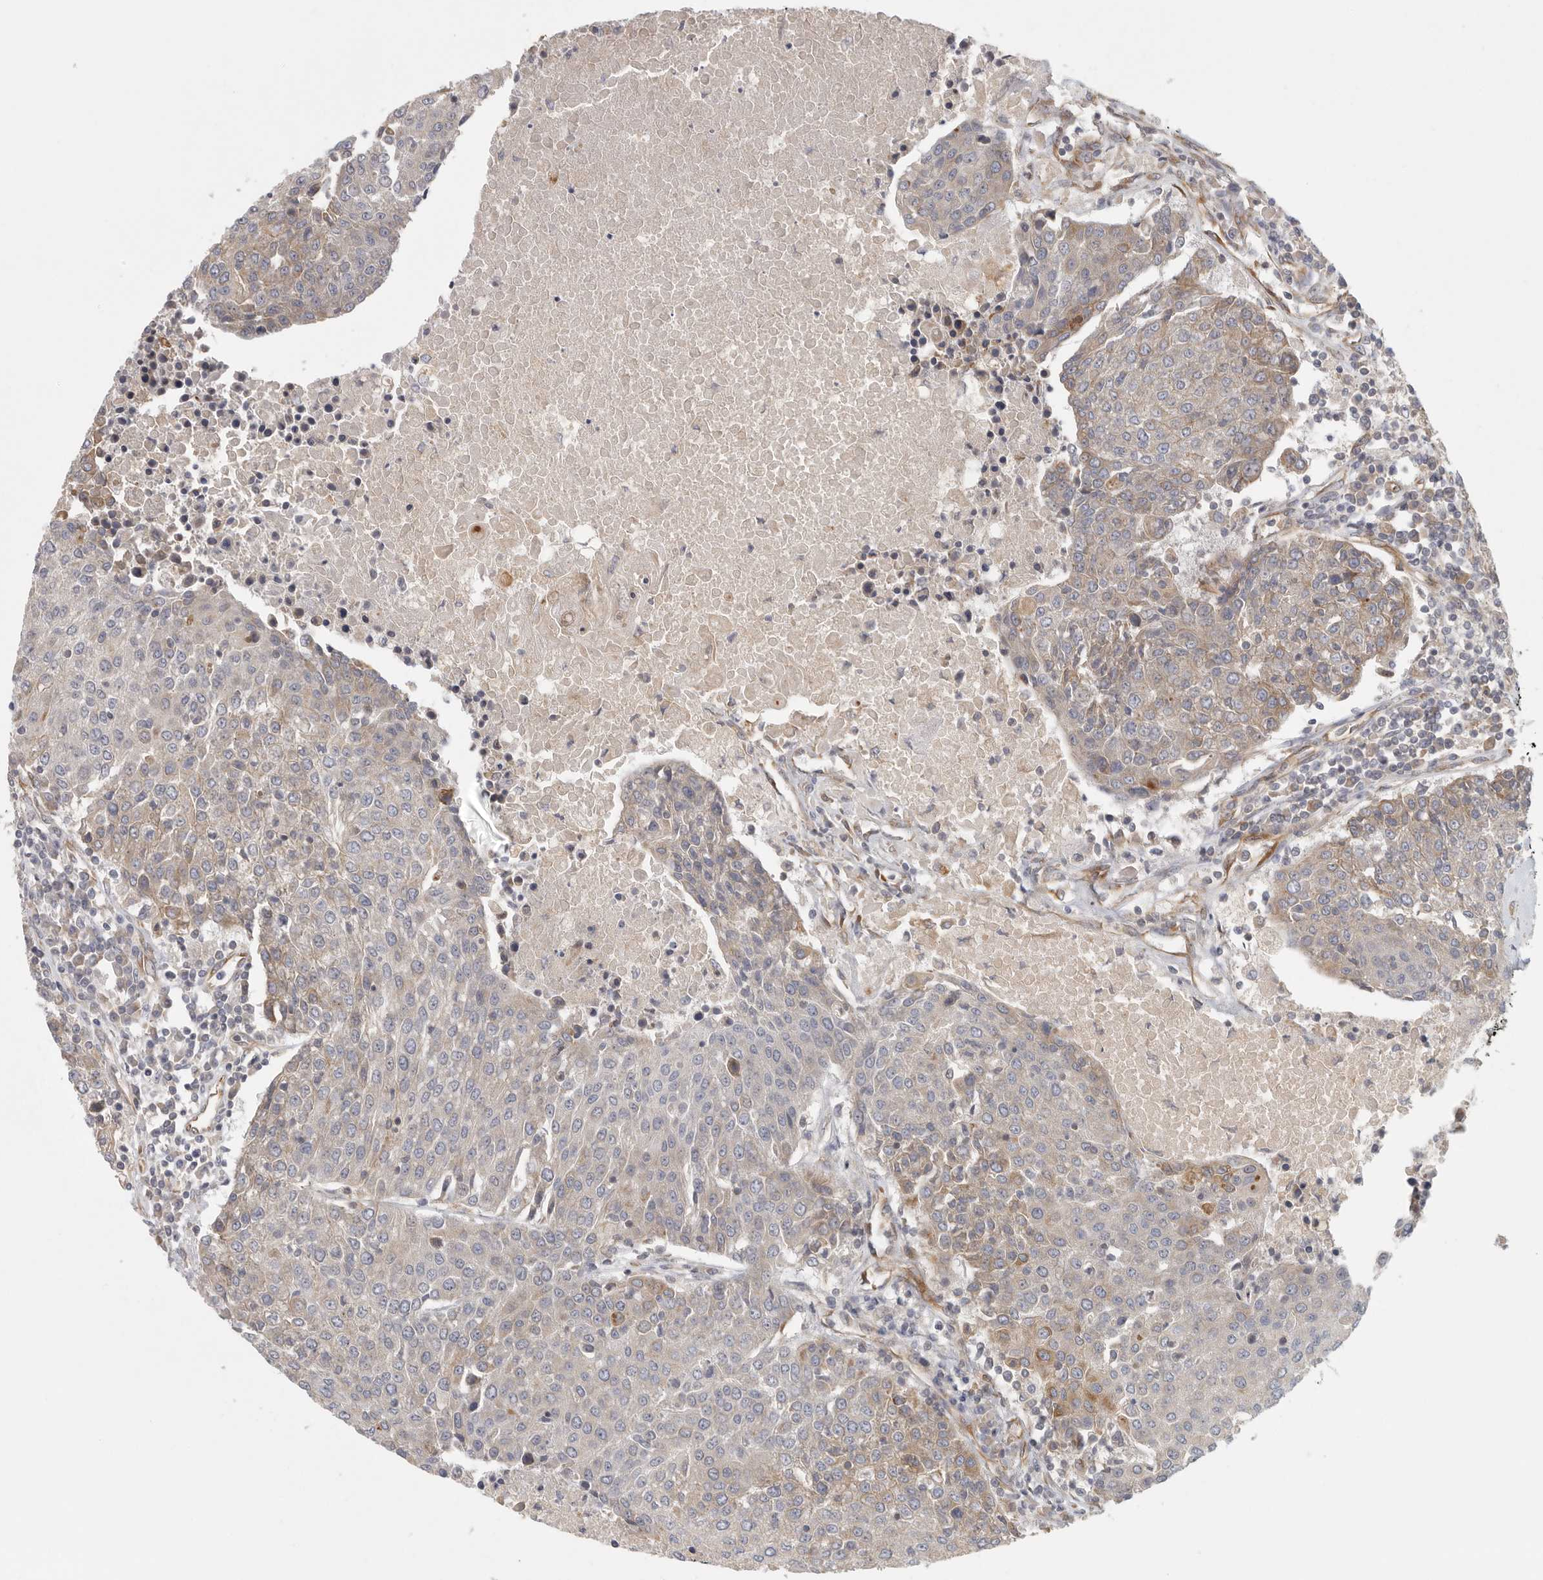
{"staining": {"intensity": "moderate", "quantity": "<25%", "location": "cytoplasmic/membranous"}, "tissue": "urothelial cancer", "cell_type": "Tumor cells", "image_type": "cancer", "snomed": [{"axis": "morphology", "description": "Urothelial carcinoma, High grade"}, {"axis": "topography", "description": "Urinary bladder"}], "caption": "A low amount of moderate cytoplasmic/membranous expression is seen in approximately <25% of tumor cells in urothelial cancer tissue. (DAB (3,3'-diaminobenzidine) = brown stain, brightfield microscopy at high magnification).", "gene": "BCAP29", "patient": {"sex": "female", "age": 85}}